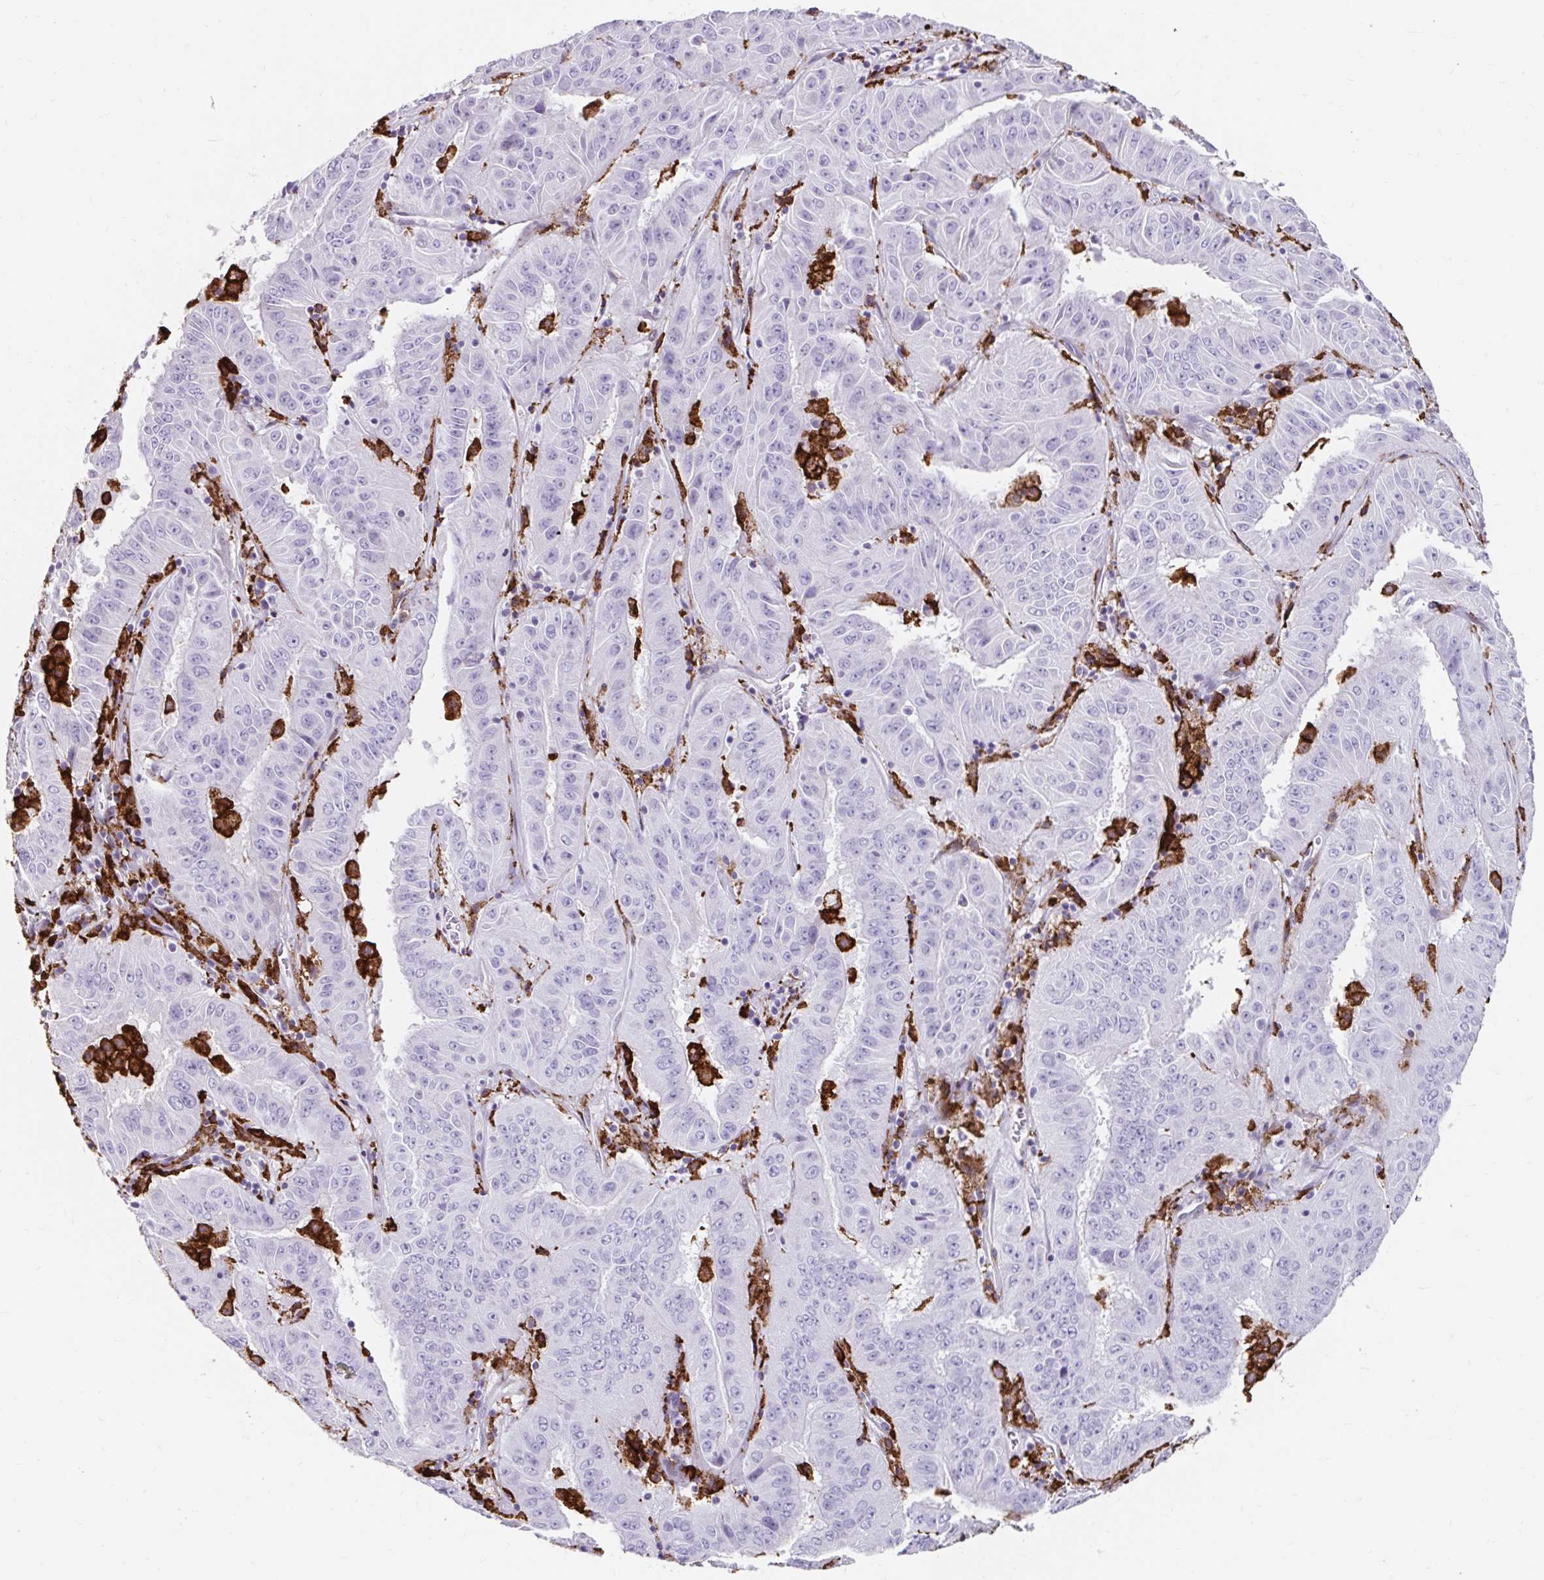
{"staining": {"intensity": "negative", "quantity": "none", "location": "none"}, "tissue": "pancreatic cancer", "cell_type": "Tumor cells", "image_type": "cancer", "snomed": [{"axis": "morphology", "description": "Adenocarcinoma, NOS"}, {"axis": "topography", "description": "Pancreas"}], "caption": "High power microscopy histopathology image of an immunohistochemistry image of adenocarcinoma (pancreatic), revealing no significant expression in tumor cells.", "gene": "CD163", "patient": {"sex": "male", "age": 63}}